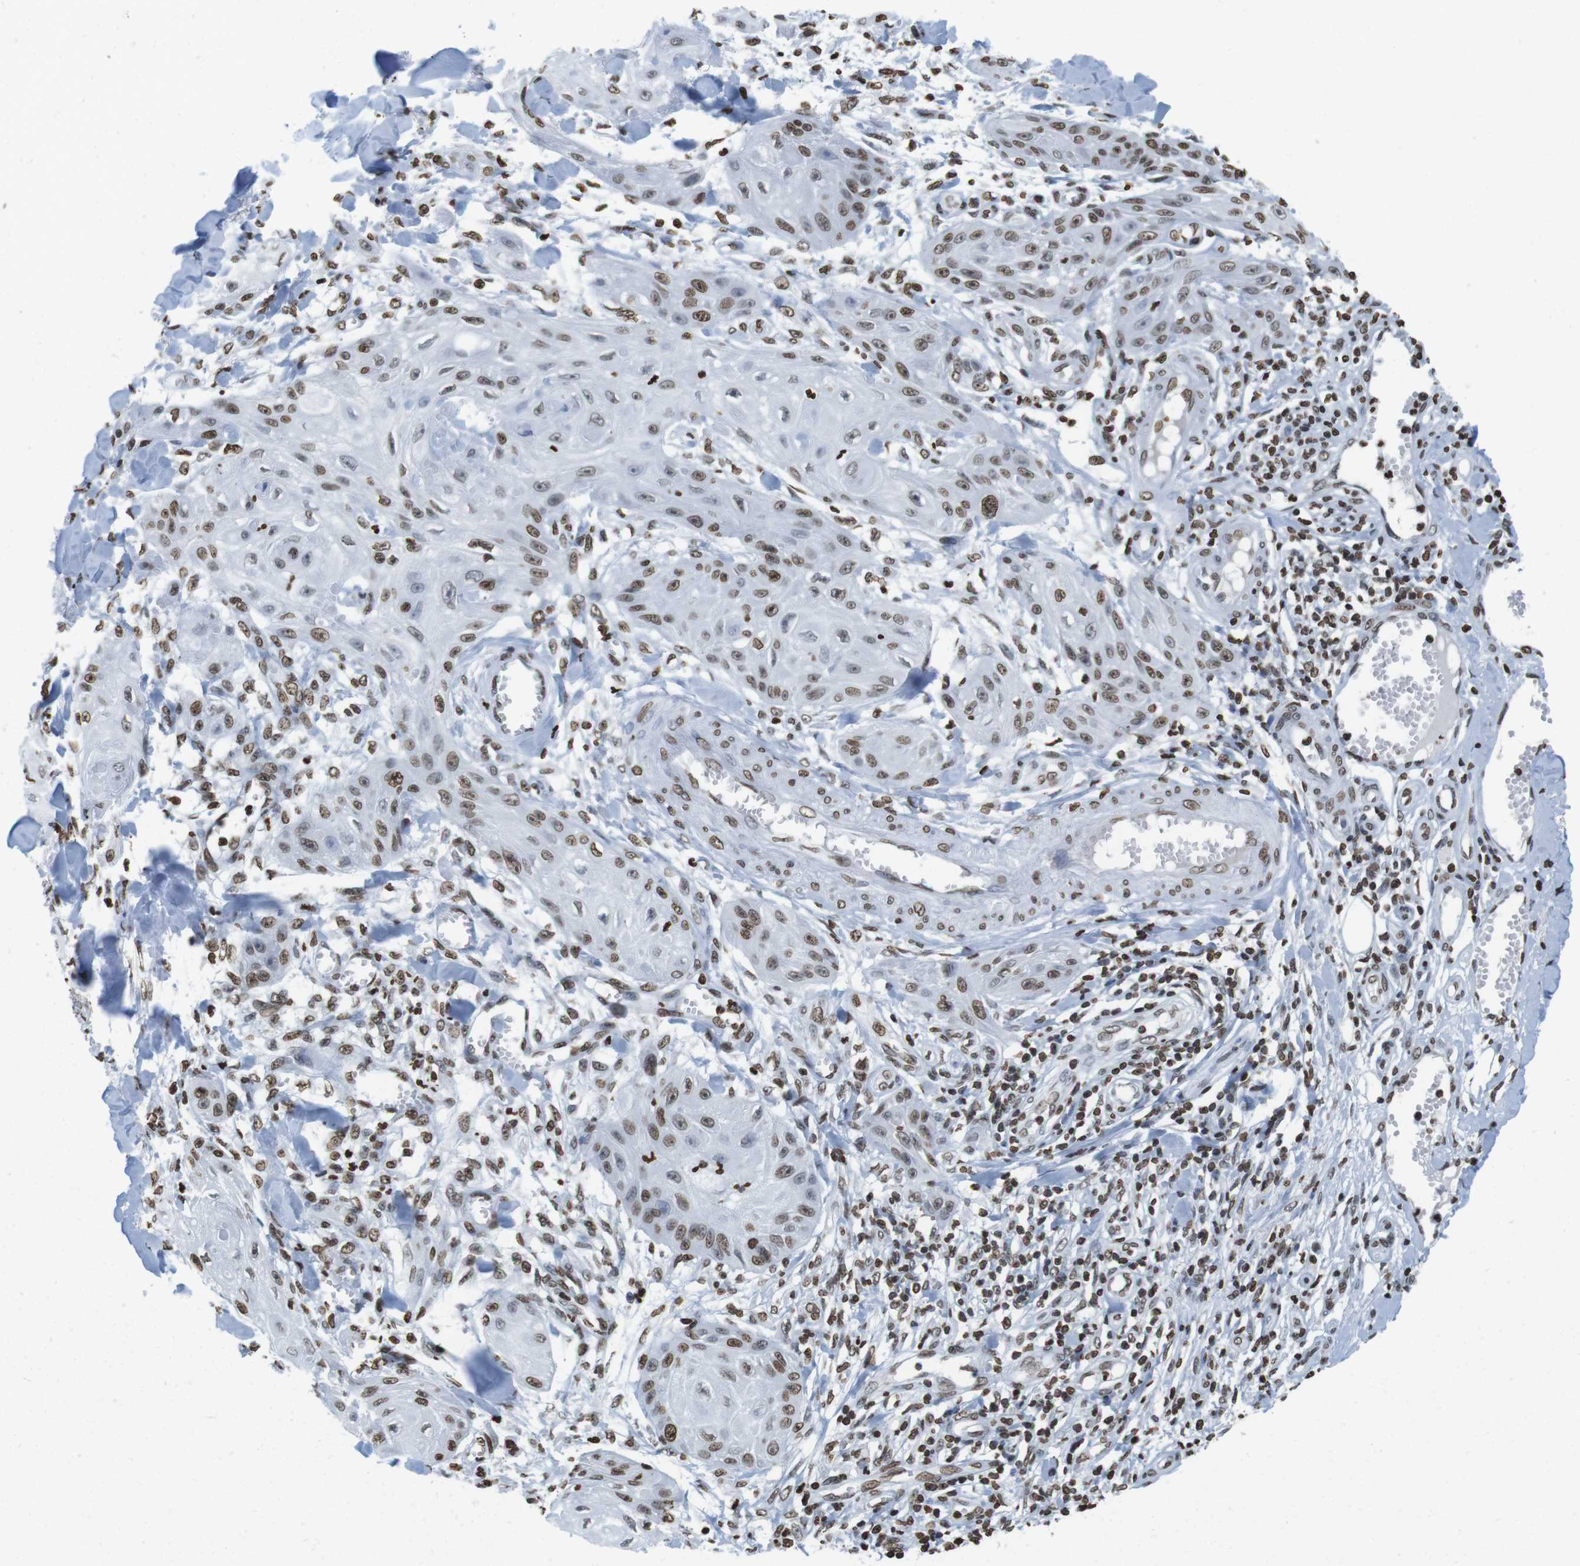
{"staining": {"intensity": "moderate", "quantity": ">75%", "location": "nuclear"}, "tissue": "skin cancer", "cell_type": "Tumor cells", "image_type": "cancer", "snomed": [{"axis": "morphology", "description": "Squamous cell carcinoma, NOS"}, {"axis": "topography", "description": "Skin"}], "caption": "This is a micrograph of IHC staining of skin squamous cell carcinoma, which shows moderate positivity in the nuclear of tumor cells.", "gene": "BSX", "patient": {"sex": "male", "age": 74}}